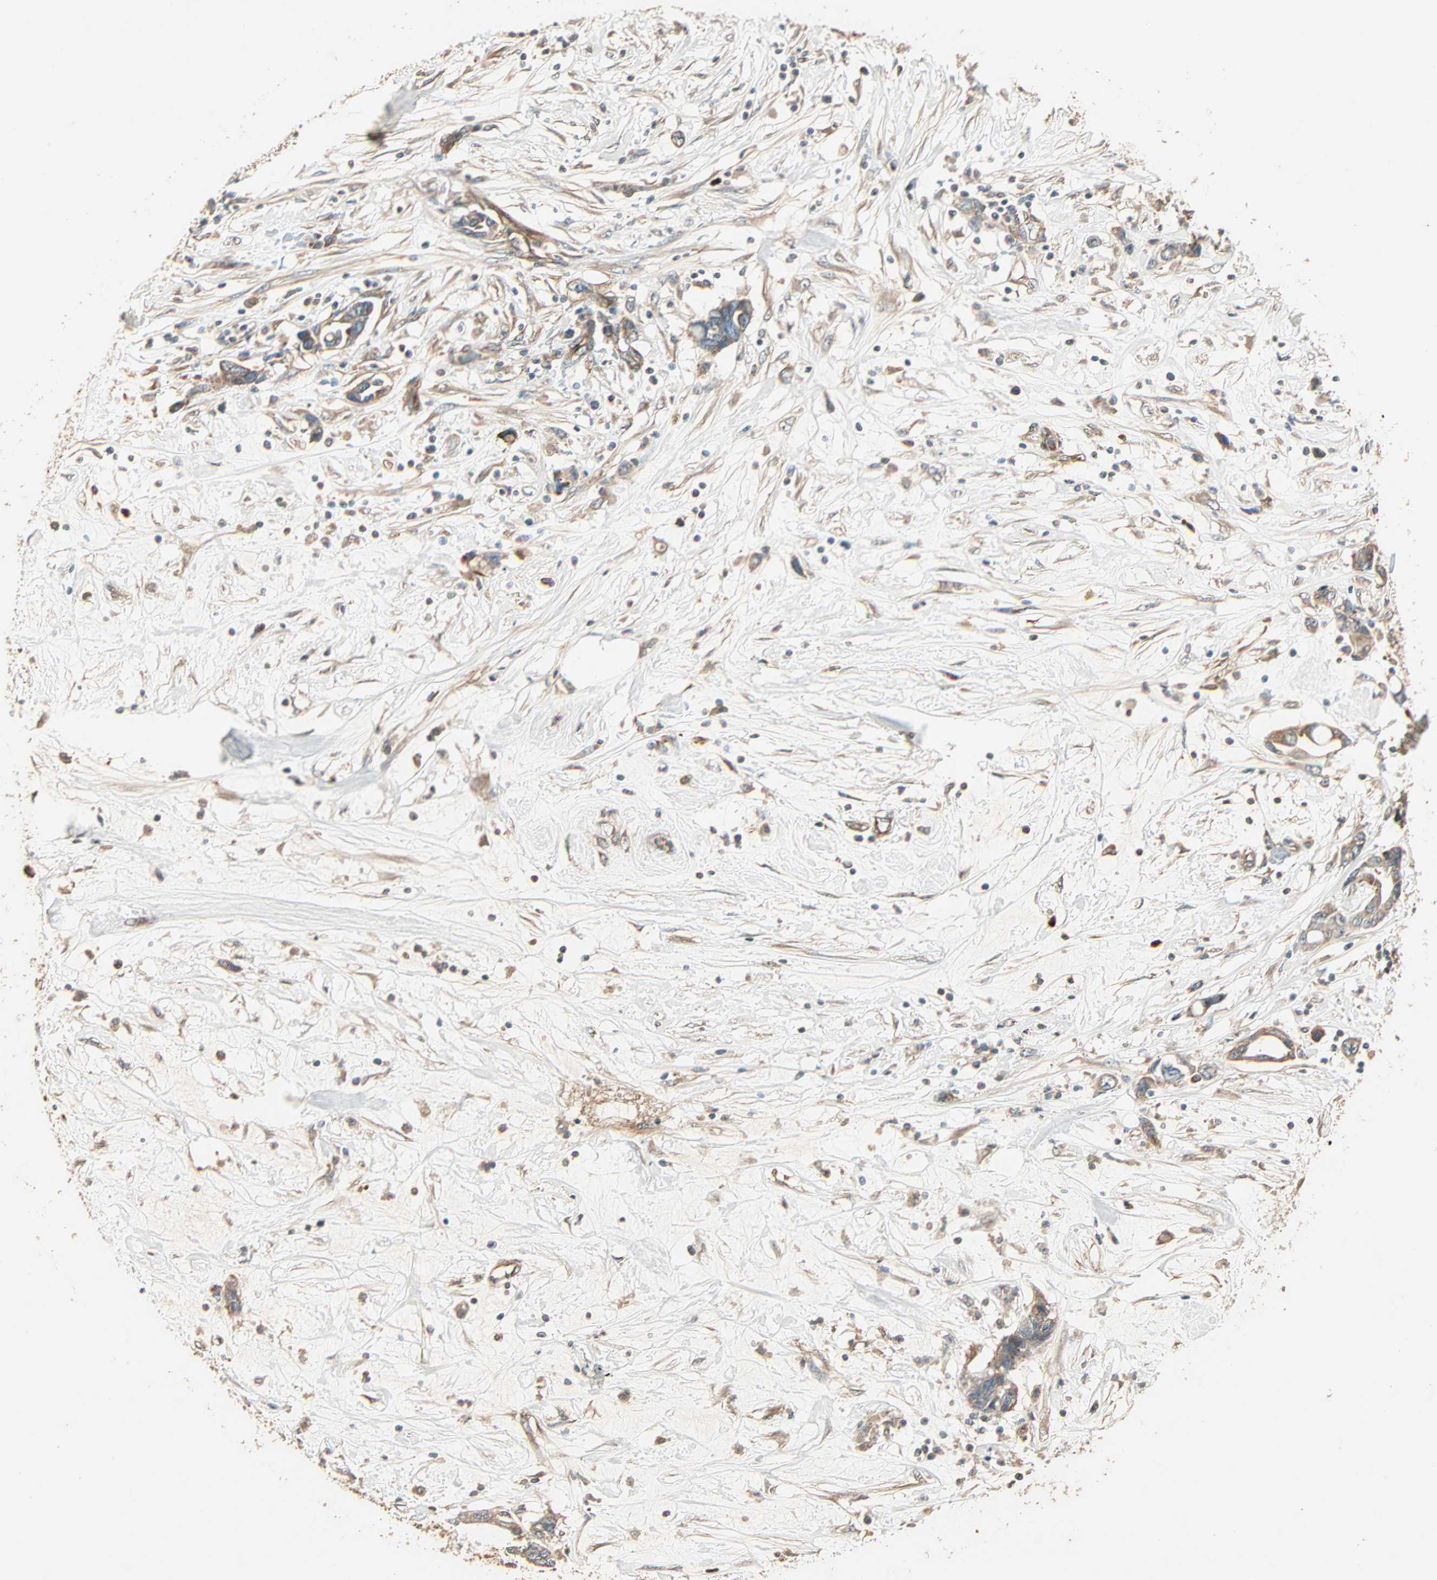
{"staining": {"intensity": "weak", "quantity": ">75%", "location": "cytoplasmic/membranous"}, "tissue": "pancreatic cancer", "cell_type": "Tumor cells", "image_type": "cancer", "snomed": [{"axis": "morphology", "description": "Adenocarcinoma, NOS"}, {"axis": "topography", "description": "Pancreas"}], "caption": "The micrograph reveals immunohistochemical staining of adenocarcinoma (pancreatic). There is weak cytoplasmic/membranous expression is identified in about >75% of tumor cells.", "gene": "GALK1", "patient": {"sex": "female", "age": 57}}